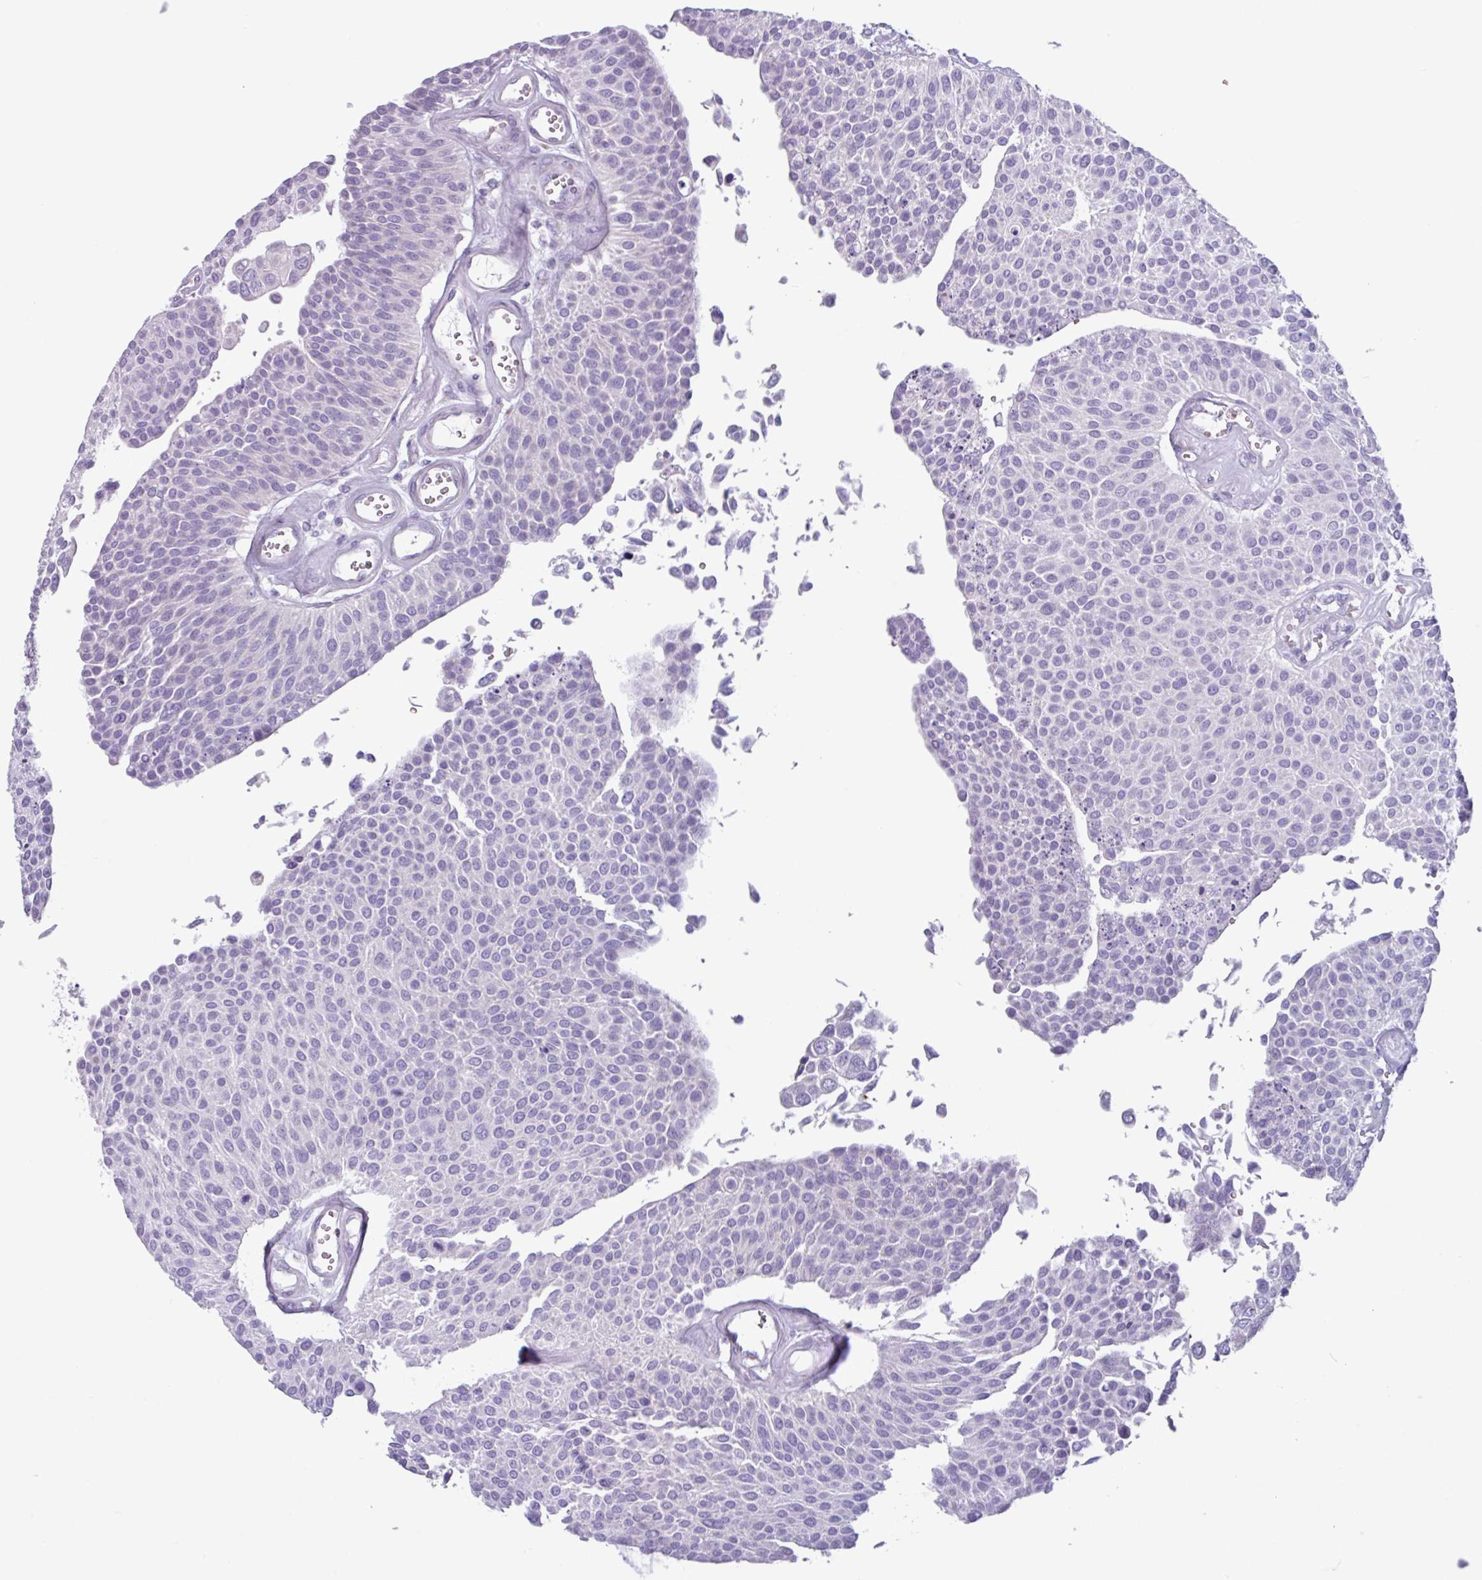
{"staining": {"intensity": "negative", "quantity": "none", "location": "none"}, "tissue": "urothelial cancer", "cell_type": "Tumor cells", "image_type": "cancer", "snomed": [{"axis": "morphology", "description": "Urothelial carcinoma, NOS"}, {"axis": "topography", "description": "Urinary bladder"}], "caption": "An image of urothelial cancer stained for a protein exhibits no brown staining in tumor cells. (DAB (3,3'-diaminobenzidine) IHC with hematoxylin counter stain).", "gene": "ADGRE1", "patient": {"sex": "male", "age": 55}}